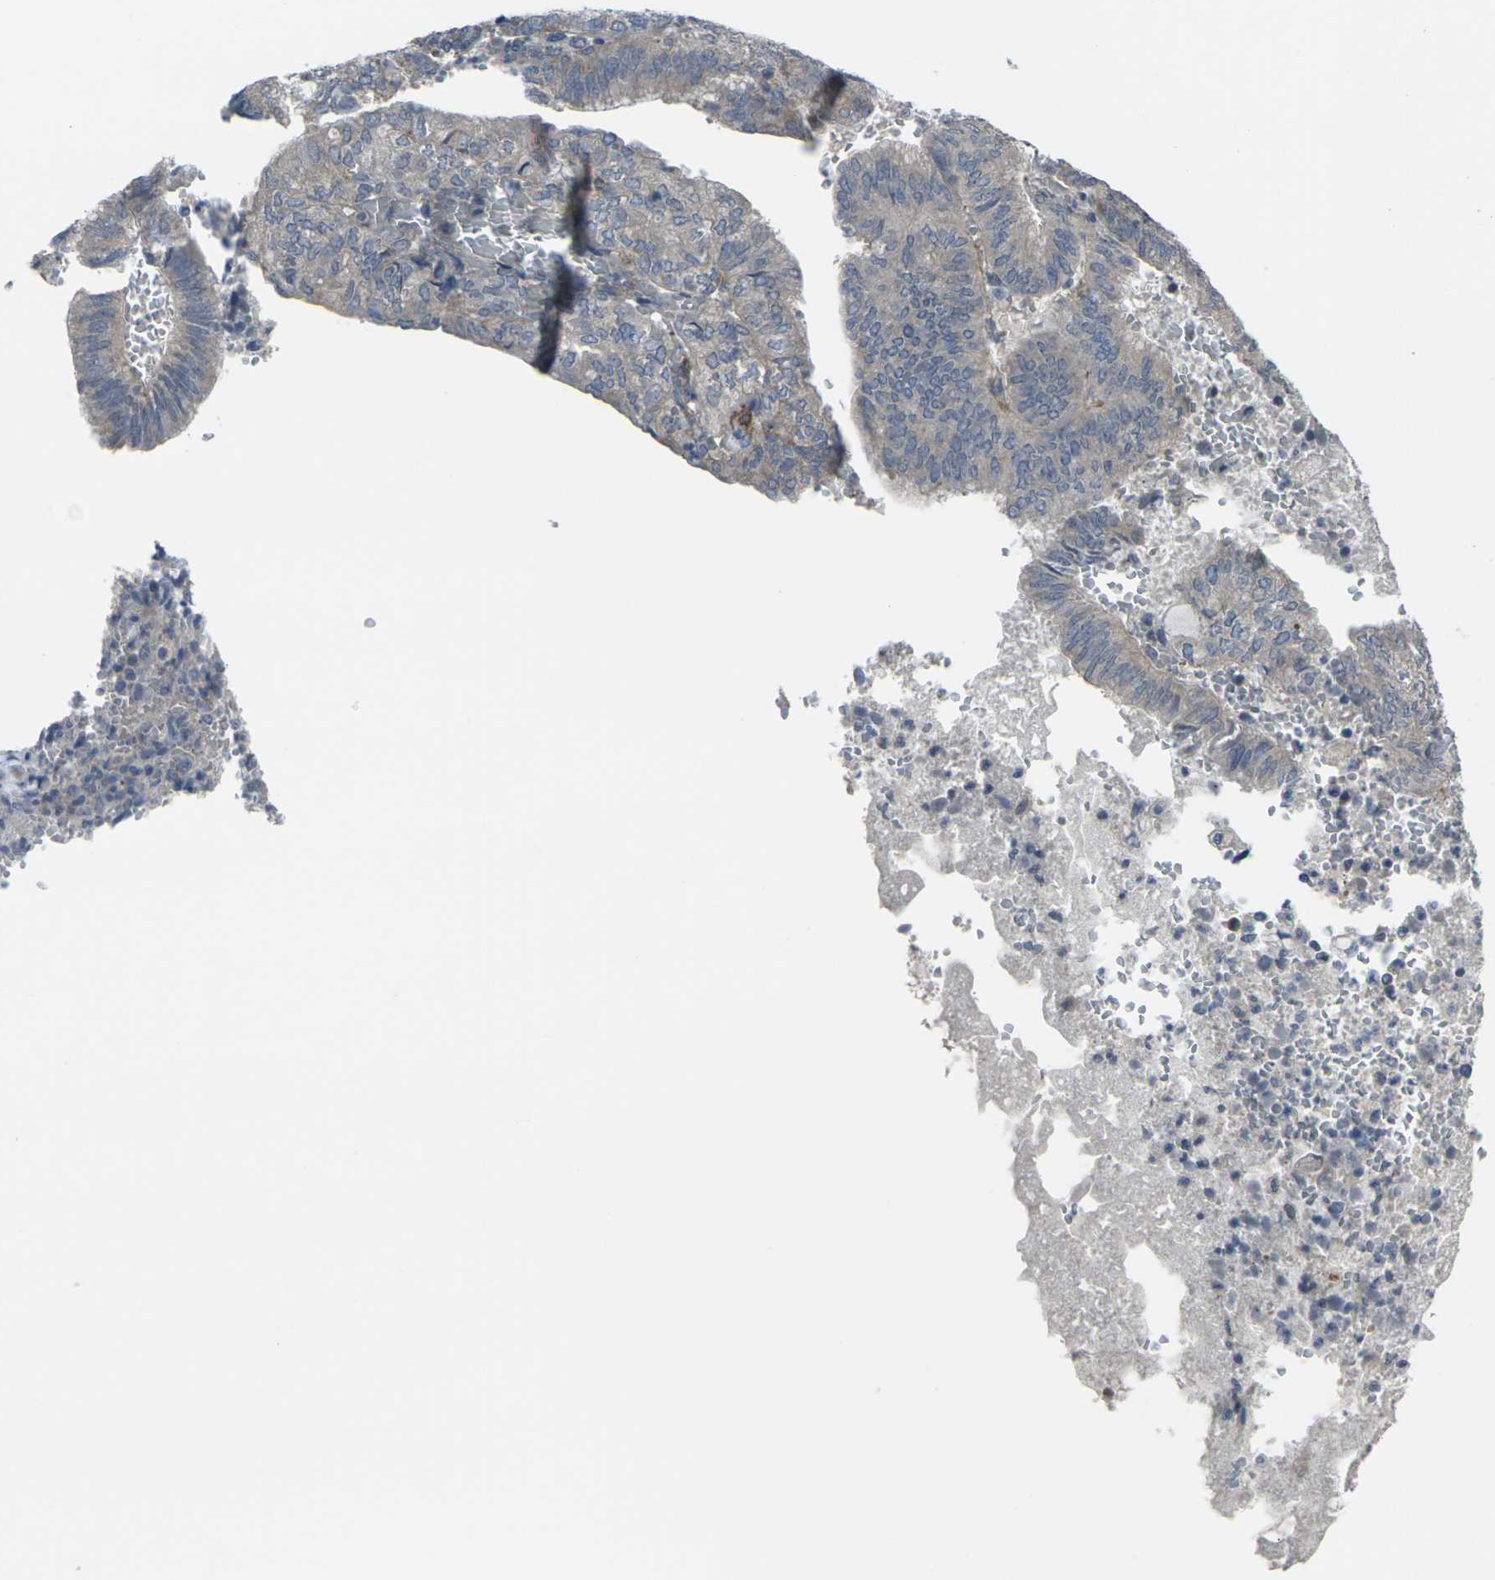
{"staining": {"intensity": "weak", "quantity": ">75%", "location": "cytoplasmic/membranous"}, "tissue": "endometrial cancer", "cell_type": "Tumor cells", "image_type": "cancer", "snomed": [{"axis": "morphology", "description": "Adenocarcinoma, NOS"}, {"axis": "topography", "description": "Uterus"}], "caption": "The photomicrograph displays staining of endometrial cancer, revealing weak cytoplasmic/membranous protein positivity (brown color) within tumor cells.", "gene": "CCR10", "patient": {"sex": "female", "age": 60}}